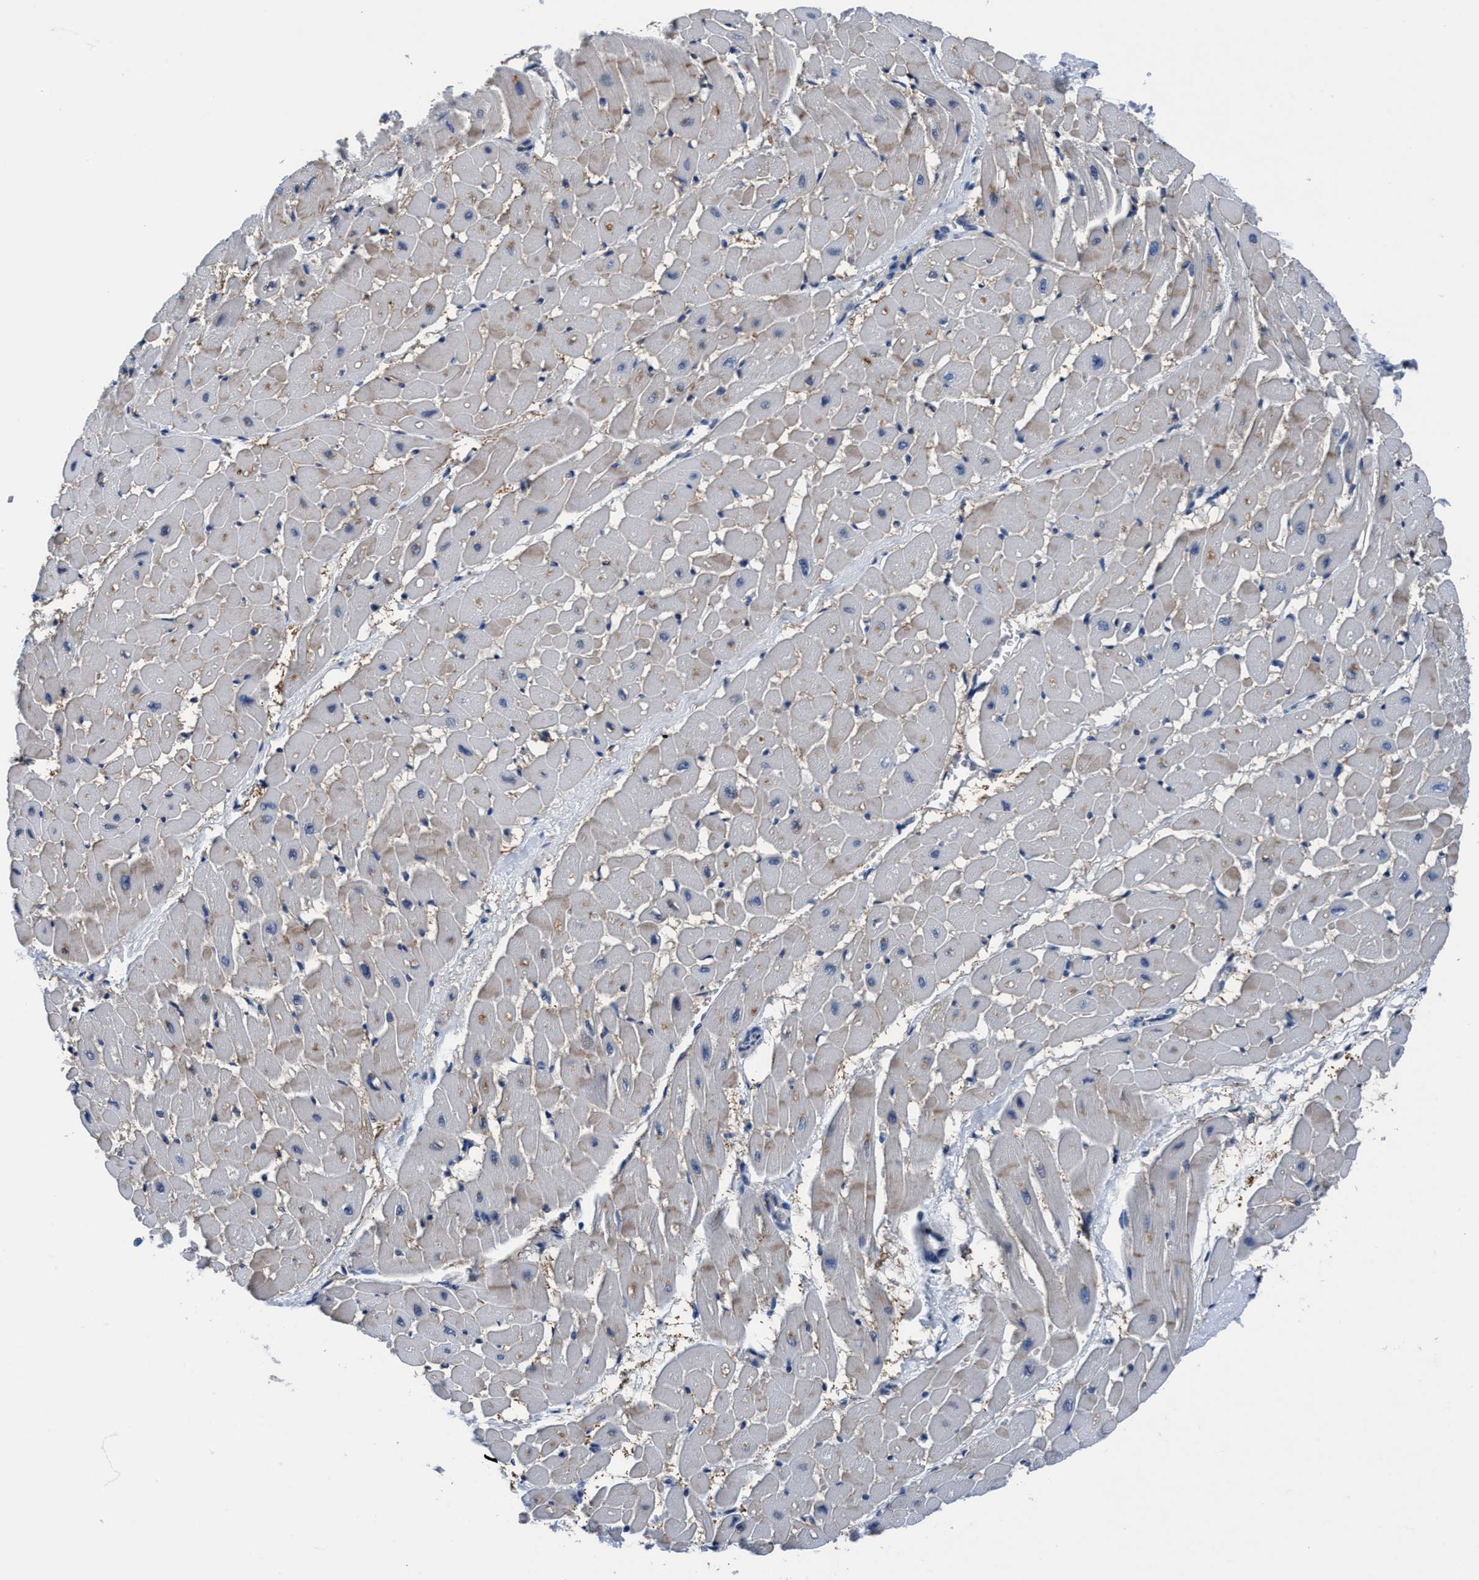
{"staining": {"intensity": "moderate", "quantity": "25%-75%", "location": "cytoplasmic/membranous"}, "tissue": "heart muscle", "cell_type": "Cardiomyocytes", "image_type": "normal", "snomed": [{"axis": "morphology", "description": "Normal tissue, NOS"}, {"axis": "topography", "description": "Heart"}], "caption": "Human heart muscle stained with a brown dye exhibits moderate cytoplasmic/membranous positive positivity in approximately 25%-75% of cardiomyocytes.", "gene": "TMEM94", "patient": {"sex": "male", "age": 45}}